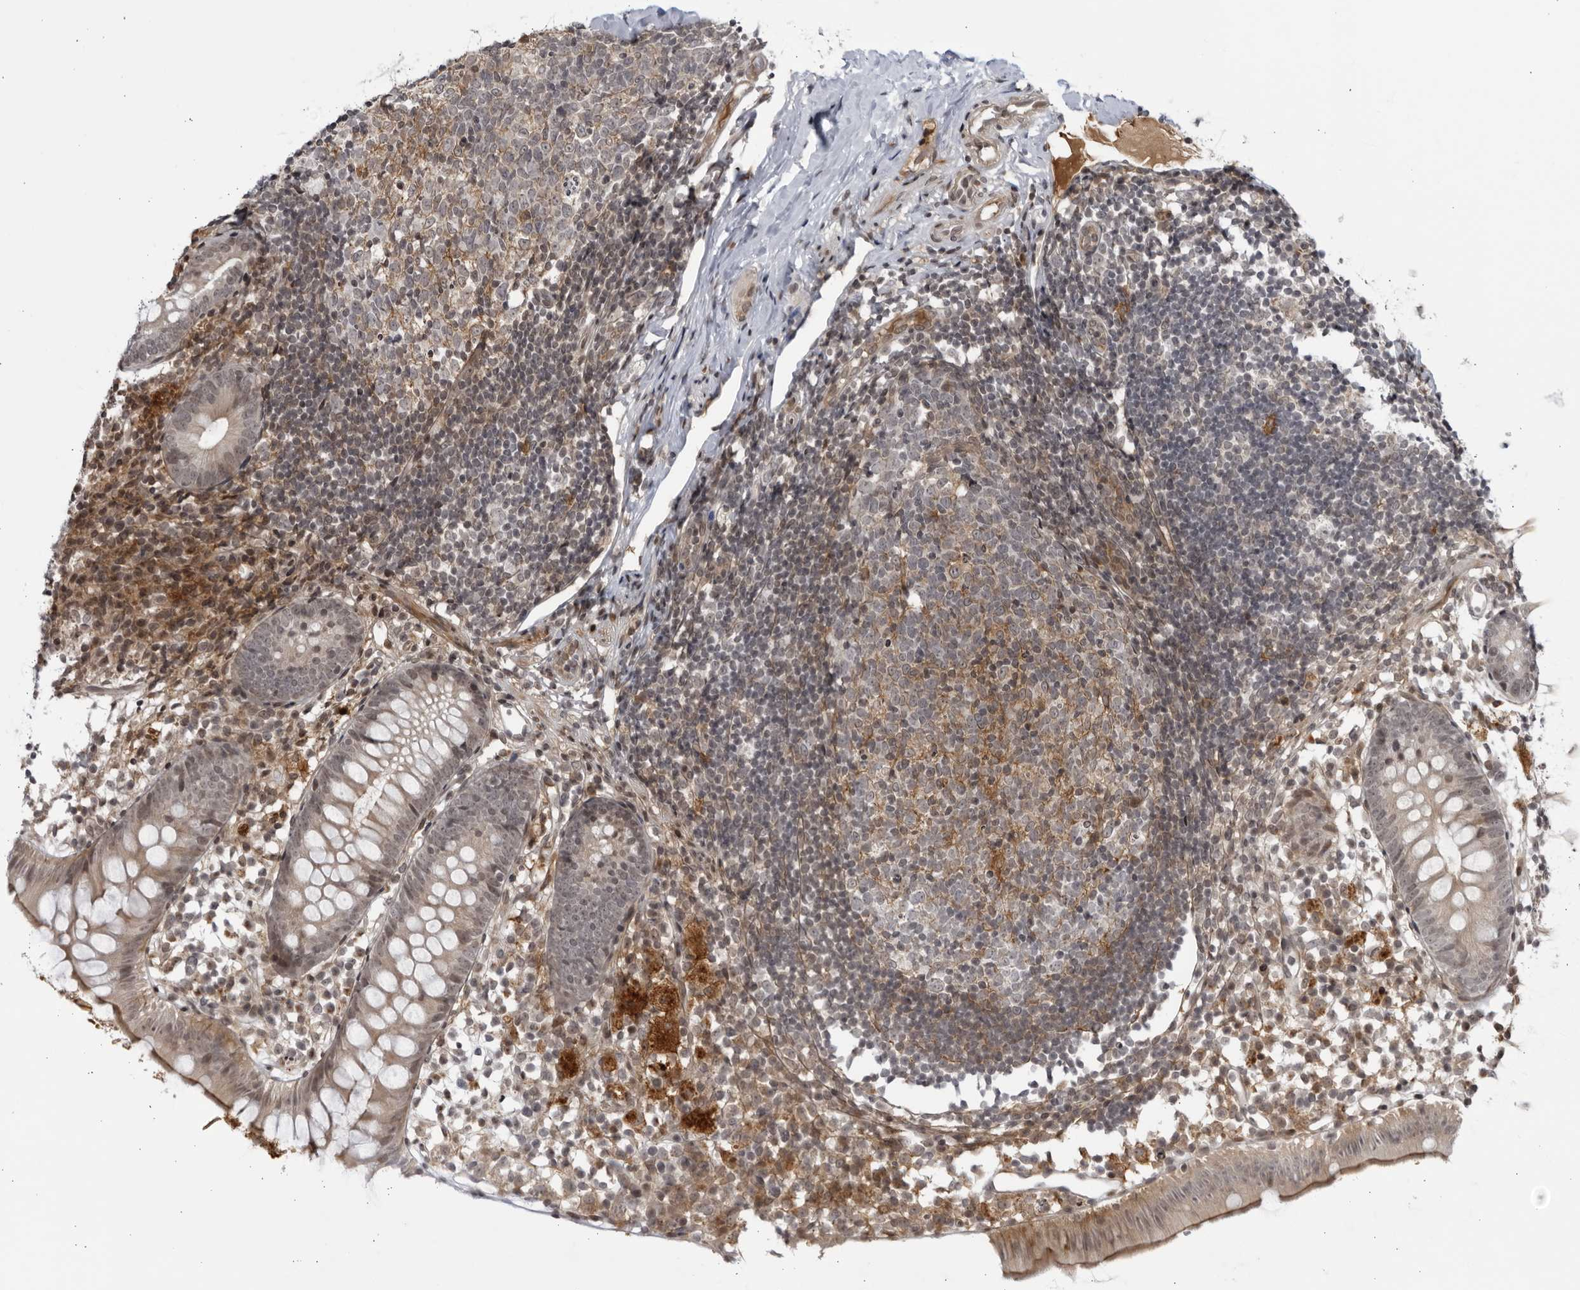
{"staining": {"intensity": "weak", "quantity": "<25%", "location": "cytoplasmic/membranous,nuclear"}, "tissue": "appendix", "cell_type": "Glandular cells", "image_type": "normal", "snomed": [{"axis": "morphology", "description": "Normal tissue, NOS"}, {"axis": "topography", "description": "Appendix"}], "caption": "DAB immunohistochemical staining of normal appendix exhibits no significant positivity in glandular cells.", "gene": "DTL", "patient": {"sex": "female", "age": 20}}